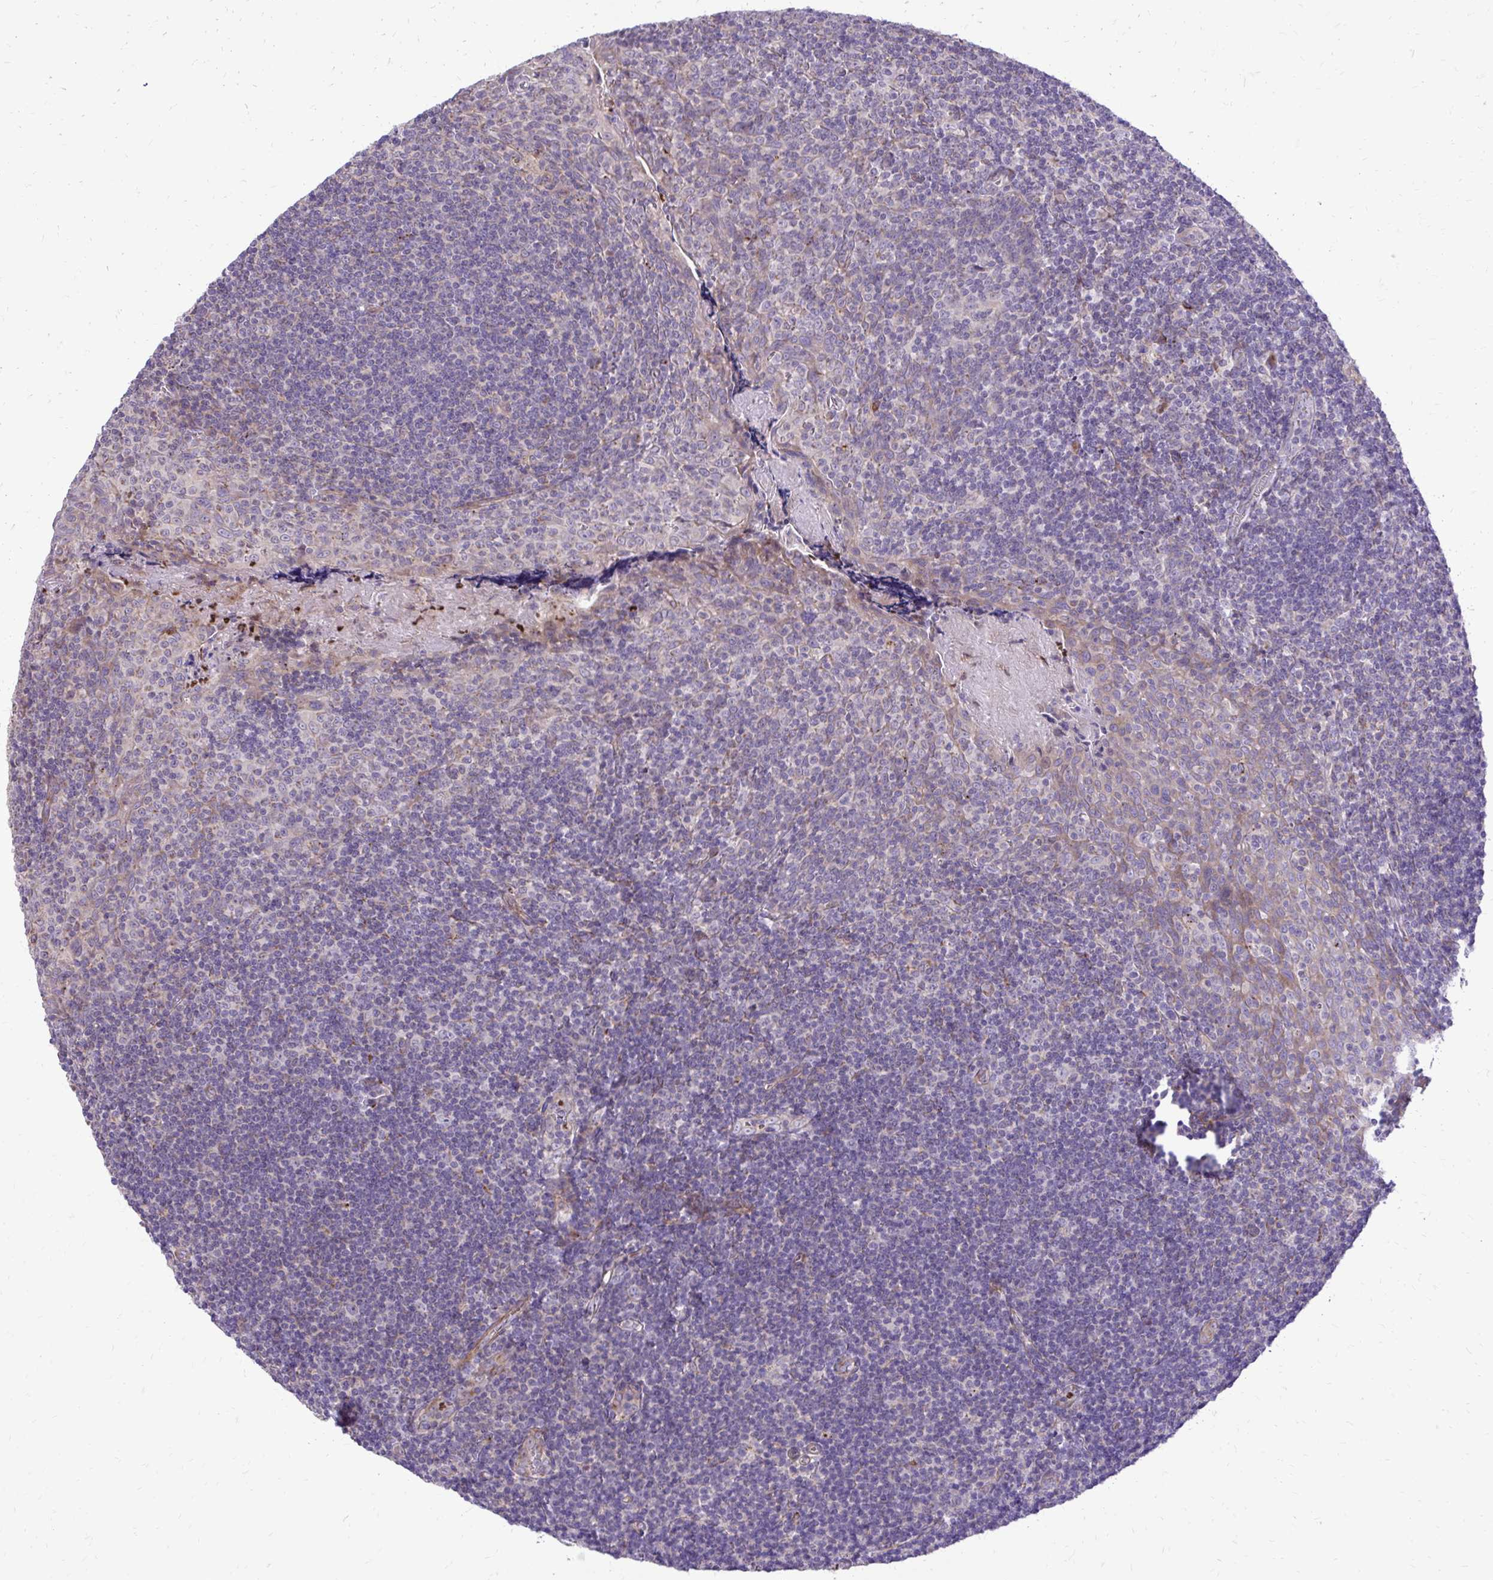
{"staining": {"intensity": "negative", "quantity": "none", "location": "none"}, "tissue": "tonsil", "cell_type": "Germinal center cells", "image_type": "normal", "snomed": [{"axis": "morphology", "description": "Normal tissue, NOS"}, {"axis": "morphology", "description": "Inflammation, NOS"}, {"axis": "topography", "description": "Tonsil"}], "caption": "Image shows no significant protein expression in germinal center cells of benign tonsil.", "gene": "ABCC3", "patient": {"sex": "female", "age": 31}}